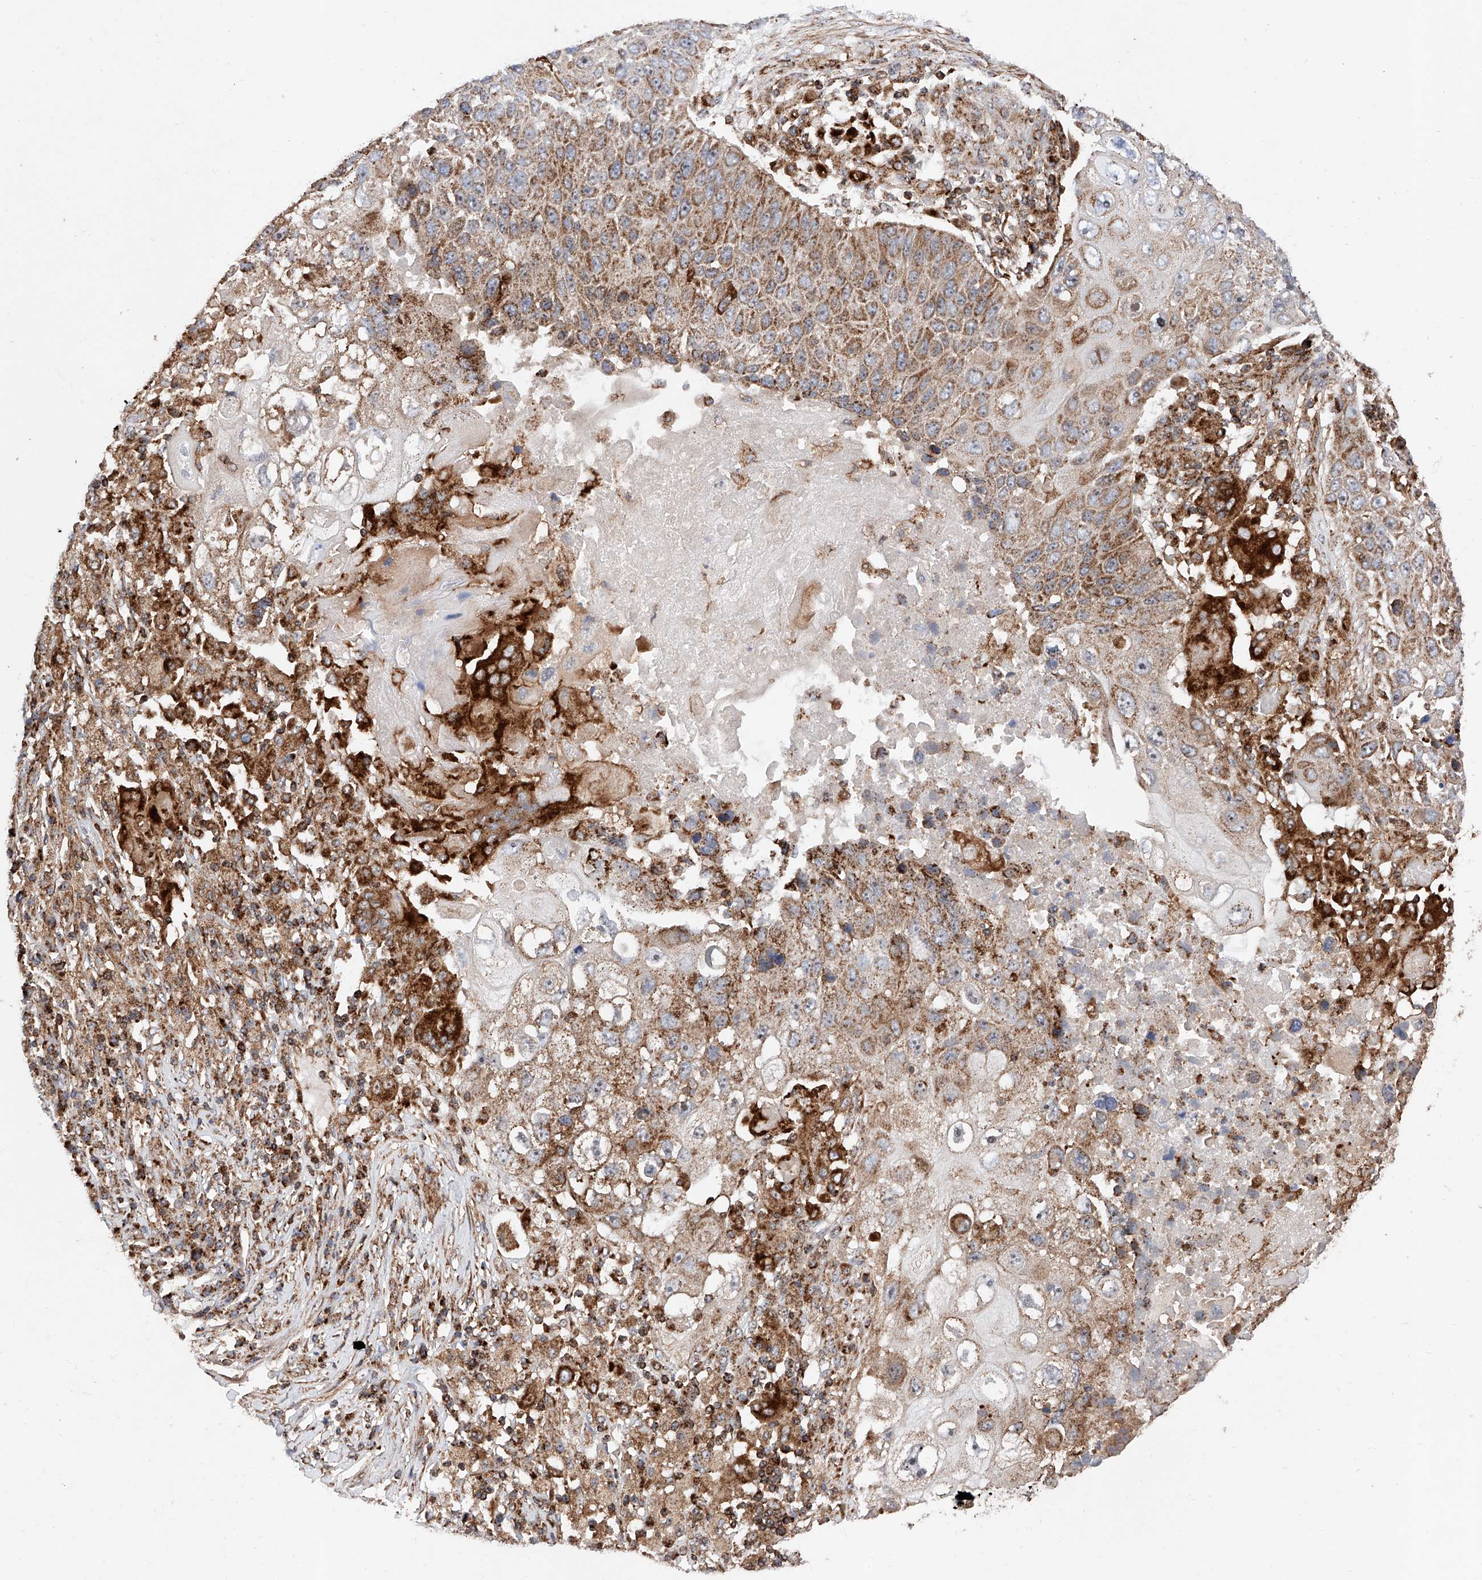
{"staining": {"intensity": "moderate", "quantity": ">75%", "location": "cytoplasmic/membranous"}, "tissue": "lung cancer", "cell_type": "Tumor cells", "image_type": "cancer", "snomed": [{"axis": "morphology", "description": "Squamous cell carcinoma, NOS"}, {"axis": "topography", "description": "Lung"}], "caption": "This is a histology image of IHC staining of lung squamous cell carcinoma, which shows moderate expression in the cytoplasmic/membranous of tumor cells.", "gene": "PISD", "patient": {"sex": "male", "age": 61}}